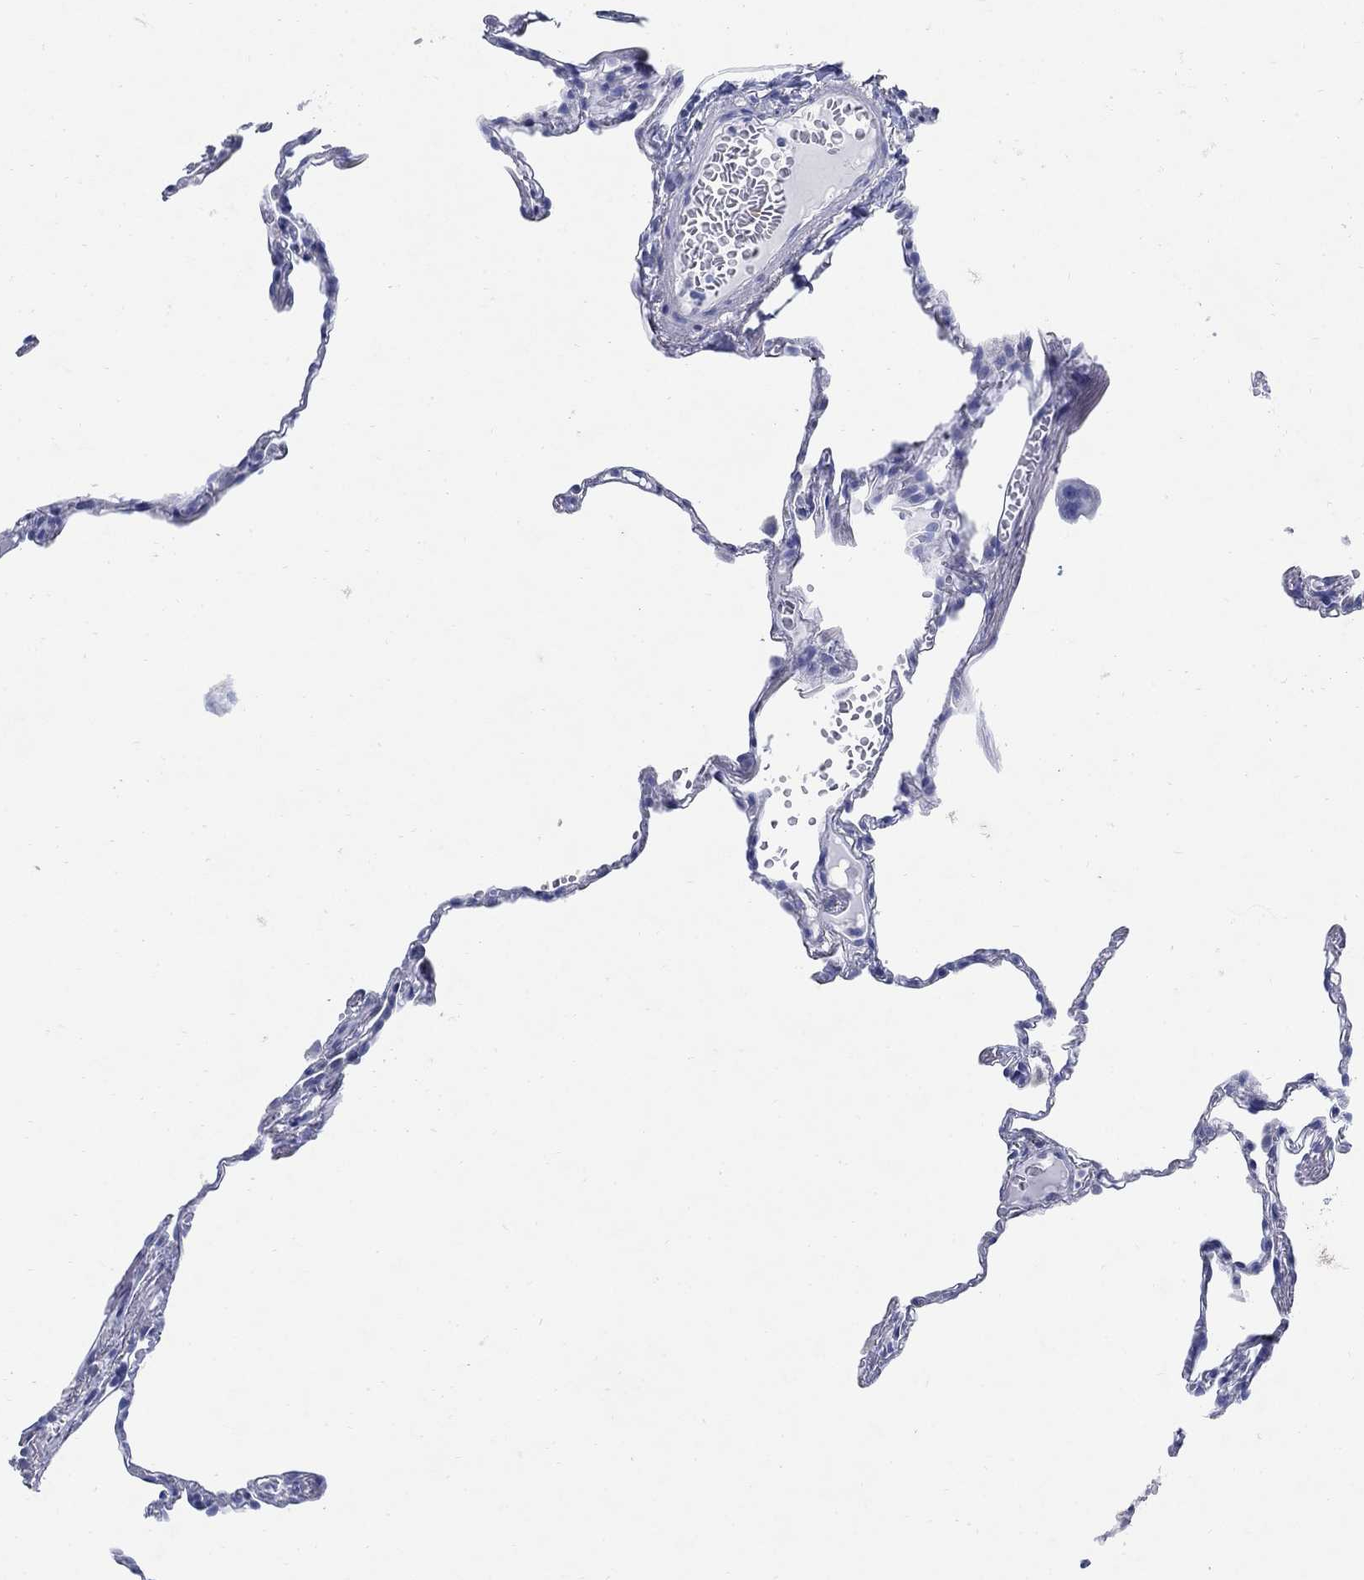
{"staining": {"intensity": "negative", "quantity": "none", "location": "none"}, "tissue": "lung", "cell_type": "Alveolar cells", "image_type": "normal", "snomed": [{"axis": "morphology", "description": "Normal tissue, NOS"}, {"axis": "topography", "description": "Lung"}], "caption": "DAB (3,3'-diaminobenzidine) immunohistochemical staining of normal human lung reveals no significant expression in alveolar cells.", "gene": "ZDHHC14", "patient": {"sex": "male", "age": 78}}